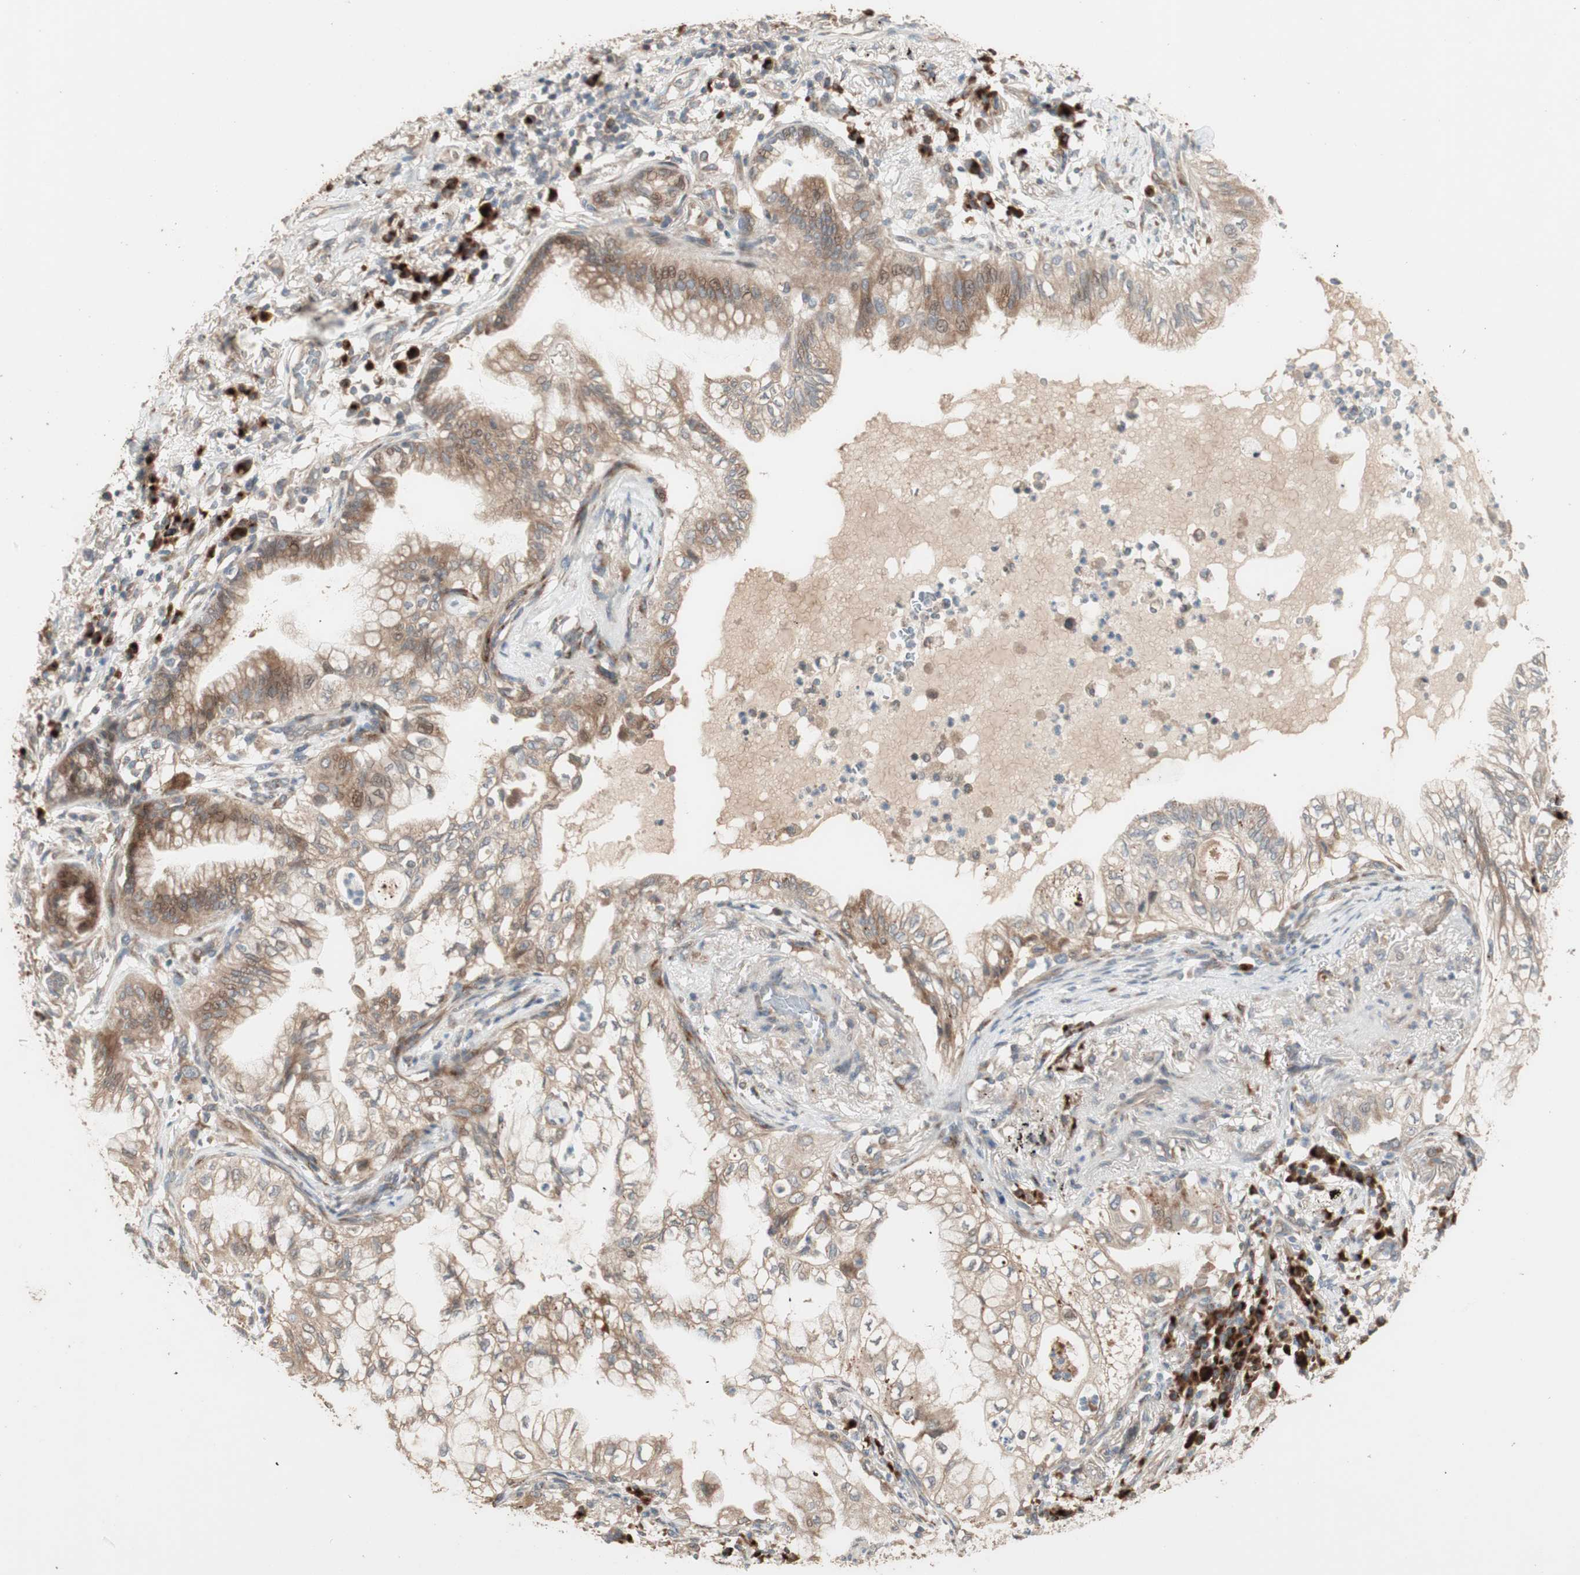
{"staining": {"intensity": "moderate", "quantity": ">75%", "location": "cytoplasmic/membranous"}, "tissue": "lung cancer", "cell_type": "Tumor cells", "image_type": "cancer", "snomed": [{"axis": "morphology", "description": "Adenocarcinoma, NOS"}, {"axis": "topography", "description": "Lung"}], "caption": "Lung cancer (adenocarcinoma) tissue exhibits moderate cytoplasmic/membranous expression in about >75% of tumor cells The staining was performed using DAB (3,3'-diaminobenzidine) to visualize the protein expression in brown, while the nuclei were stained in blue with hematoxylin (Magnification: 20x).", "gene": "RARRES1", "patient": {"sex": "female", "age": 70}}